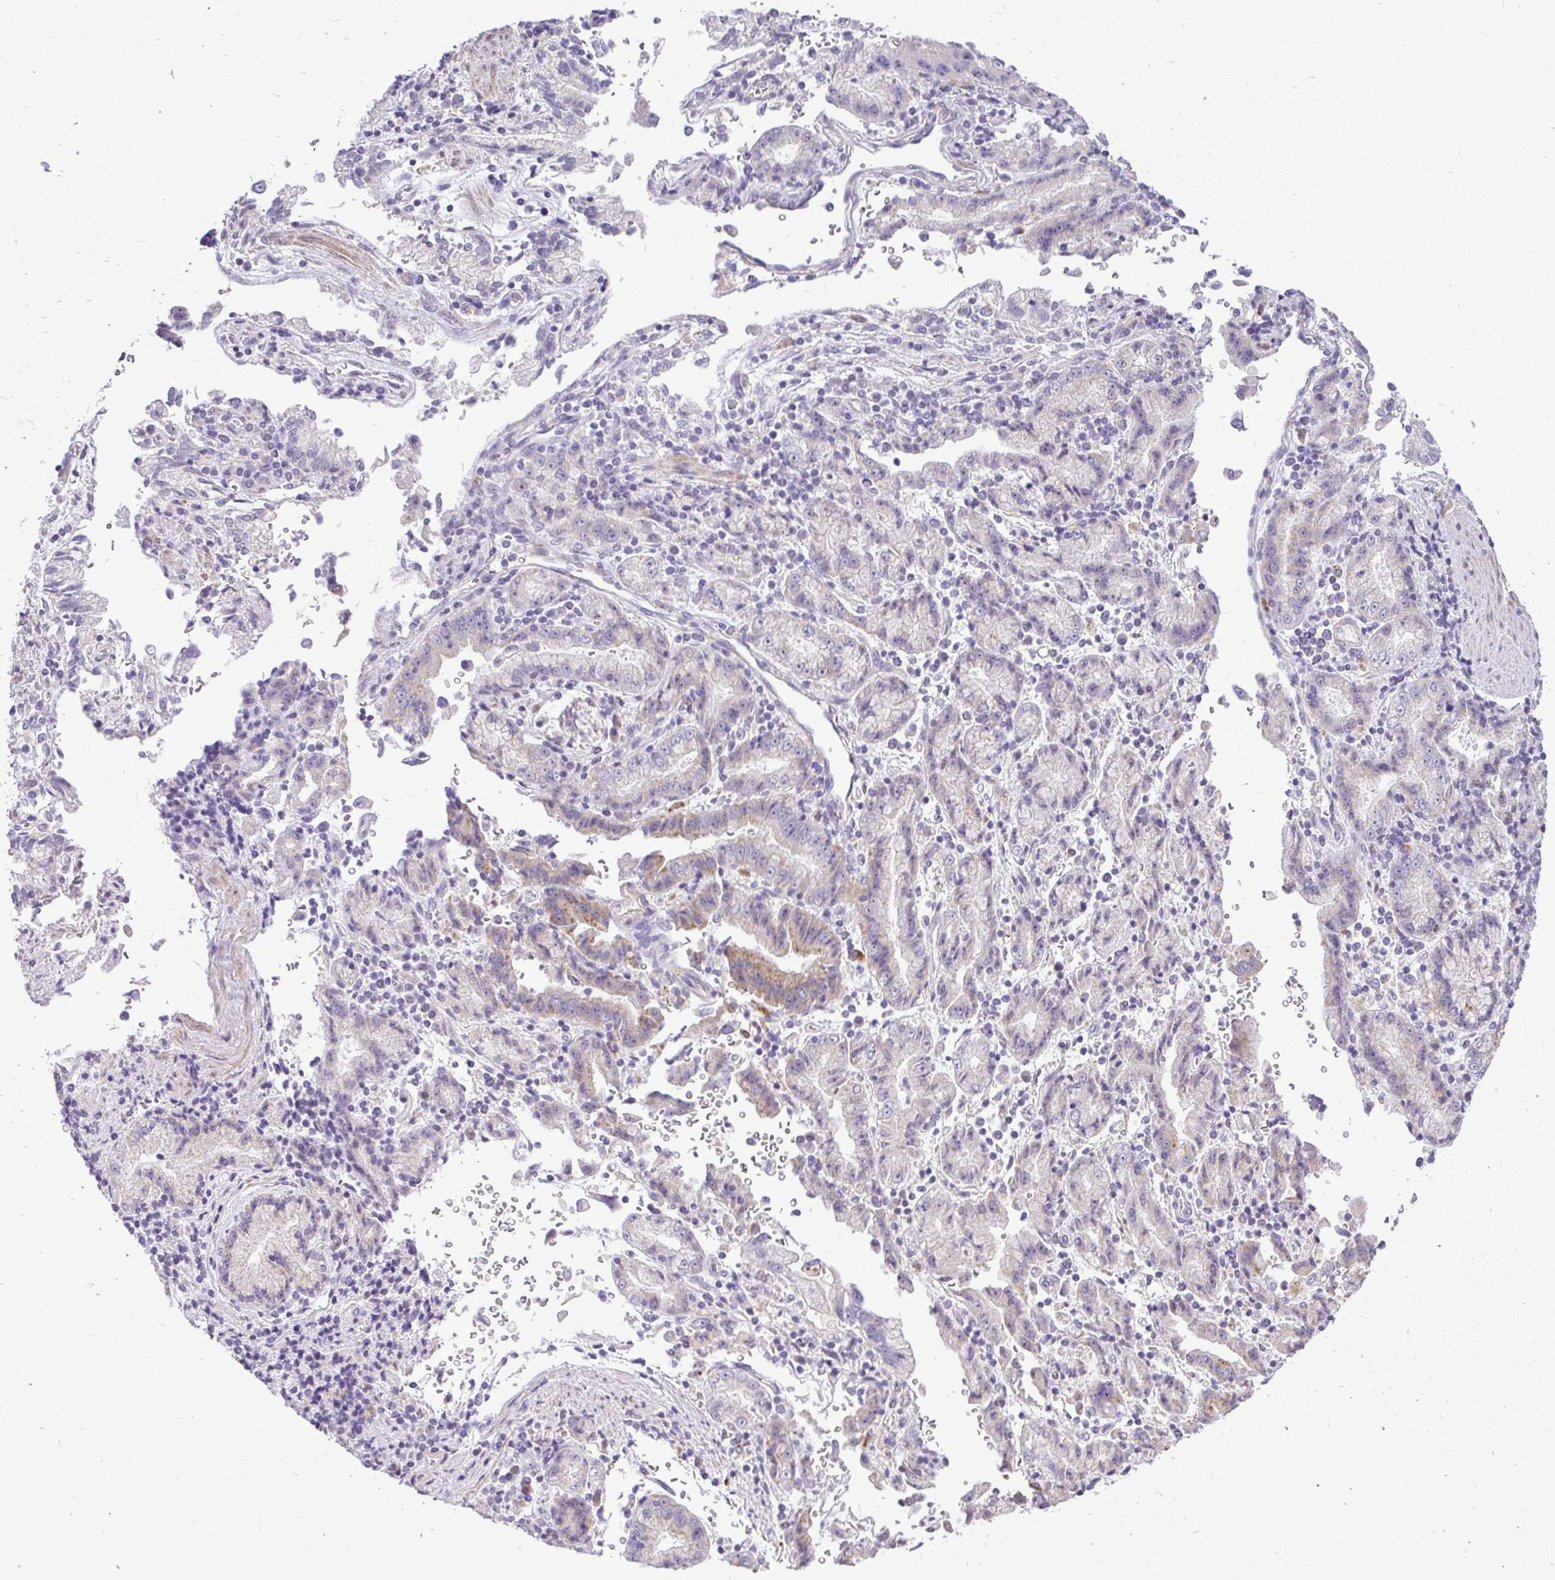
{"staining": {"intensity": "moderate", "quantity": "<25%", "location": "cytoplasmic/membranous"}, "tissue": "stomach cancer", "cell_type": "Tumor cells", "image_type": "cancer", "snomed": [{"axis": "morphology", "description": "Adenocarcinoma, NOS"}, {"axis": "topography", "description": "Stomach"}], "caption": "Immunohistochemical staining of stomach adenocarcinoma exhibits low levels of moderate cytoplasmic/membranous staining in about <25% of tumor cells.", "gene": "PKN3", "patient": {"sex": "male", "age": 62}}